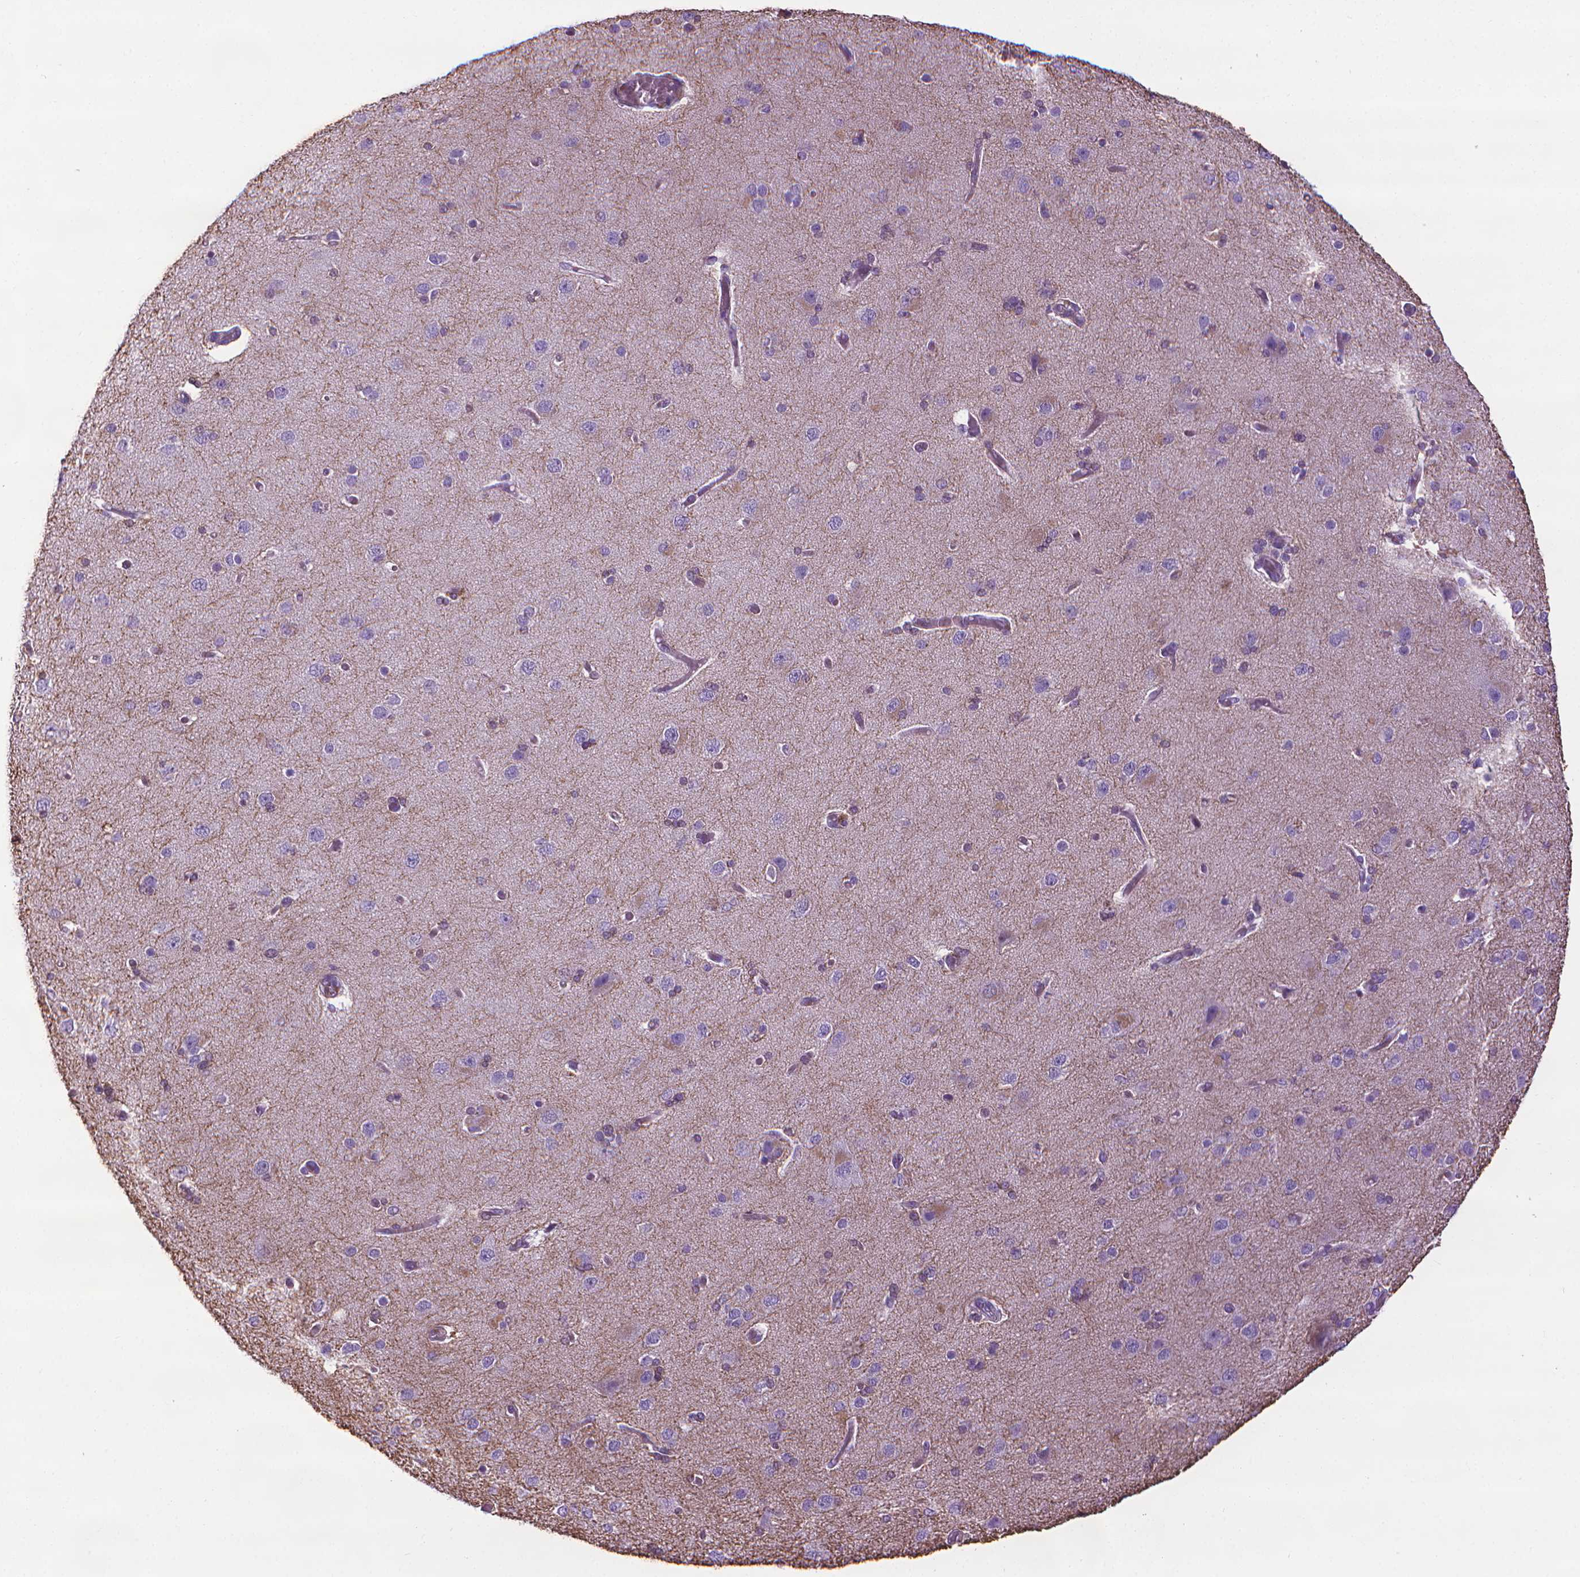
{"staining": {"intensity": "negative", "quantity": "none", "location": "none"}, "tissue": "cerebral cortex", "cell_type": "Endothelial cells", "image_type": "normal", "snomed": [{"axis": "morphology", "description": "Normal tissue, NOS"}, {"axis": "morphology", "description": "Glioma, malignant, High grade"}, {"axis": "topography", "description": "Cerebral cortex"}], "caption": "High magnification brightfield microscopy of normal cerebral cortex stained with DAB (3,3'-diaminobenzidine) (brown) and counterstained with hematoxylin (blue): endothelial cells show no significant expression. (DAB immunohistochemistry with hematoxylin counter stain).", "gene": "DNAI7", "patient": {"sex": "male", "age": 71}}